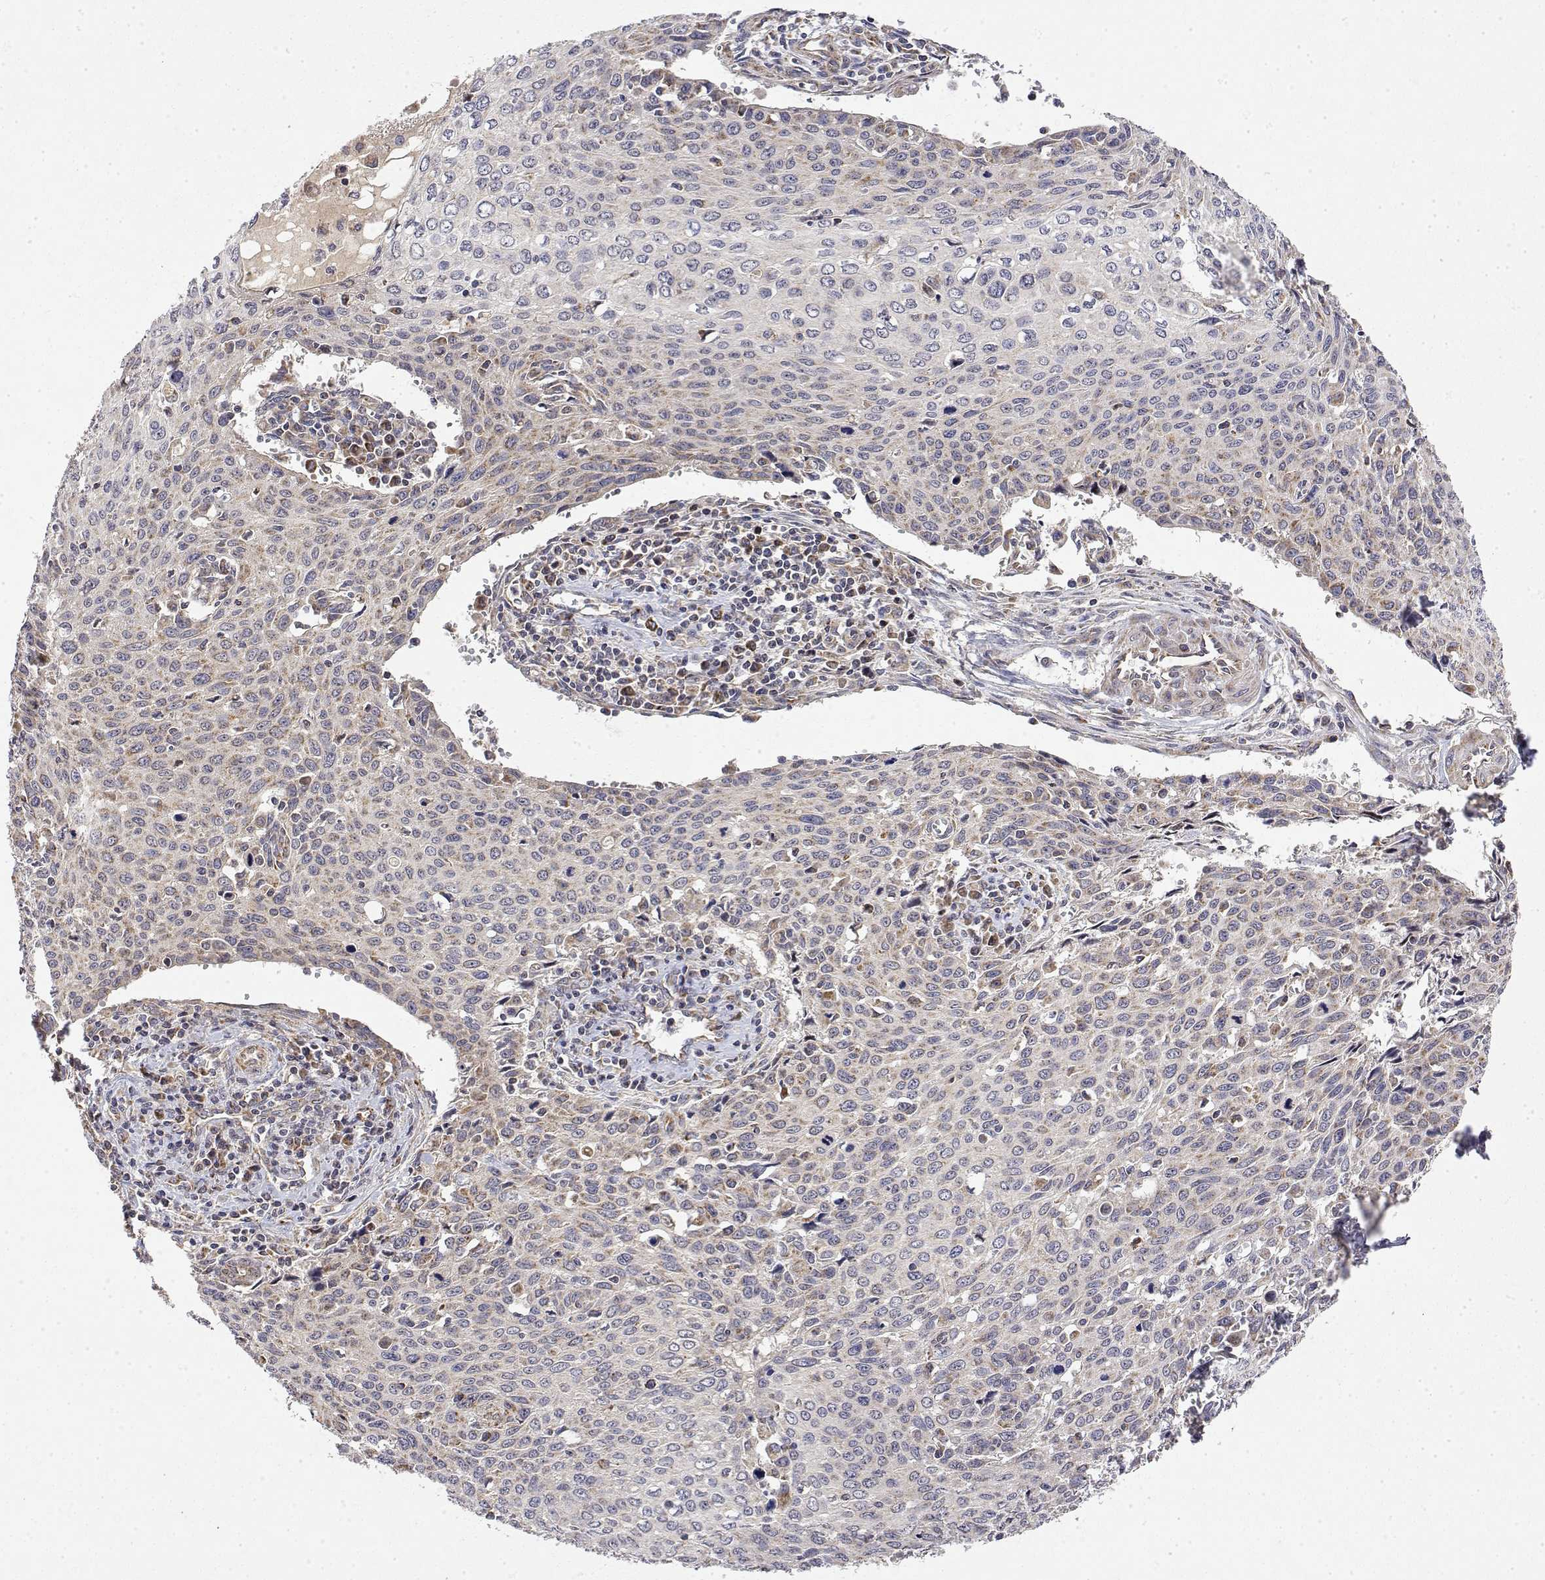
{"staining": {"intensity": "weak", "quantity": "25%-75%", "location": "cytoplasmic/membranous"}, "tissue": "cervical cancer", "cell_type": "Tumor cells", "image_type": "cancer", "snomed": [{"axis": "morphology", "description": "Squamous cell carcinoma, NOS"}, {"axis": "topography", "description": "Cervix"}], "caption": "IHC of cervical cancer shows low levels of weak cytoplasmic/membranous positivity in about 25%-75% of tumor cells.", "gene": "GADD45GIP1", "patient": {"sex": "female", "age": 38}}